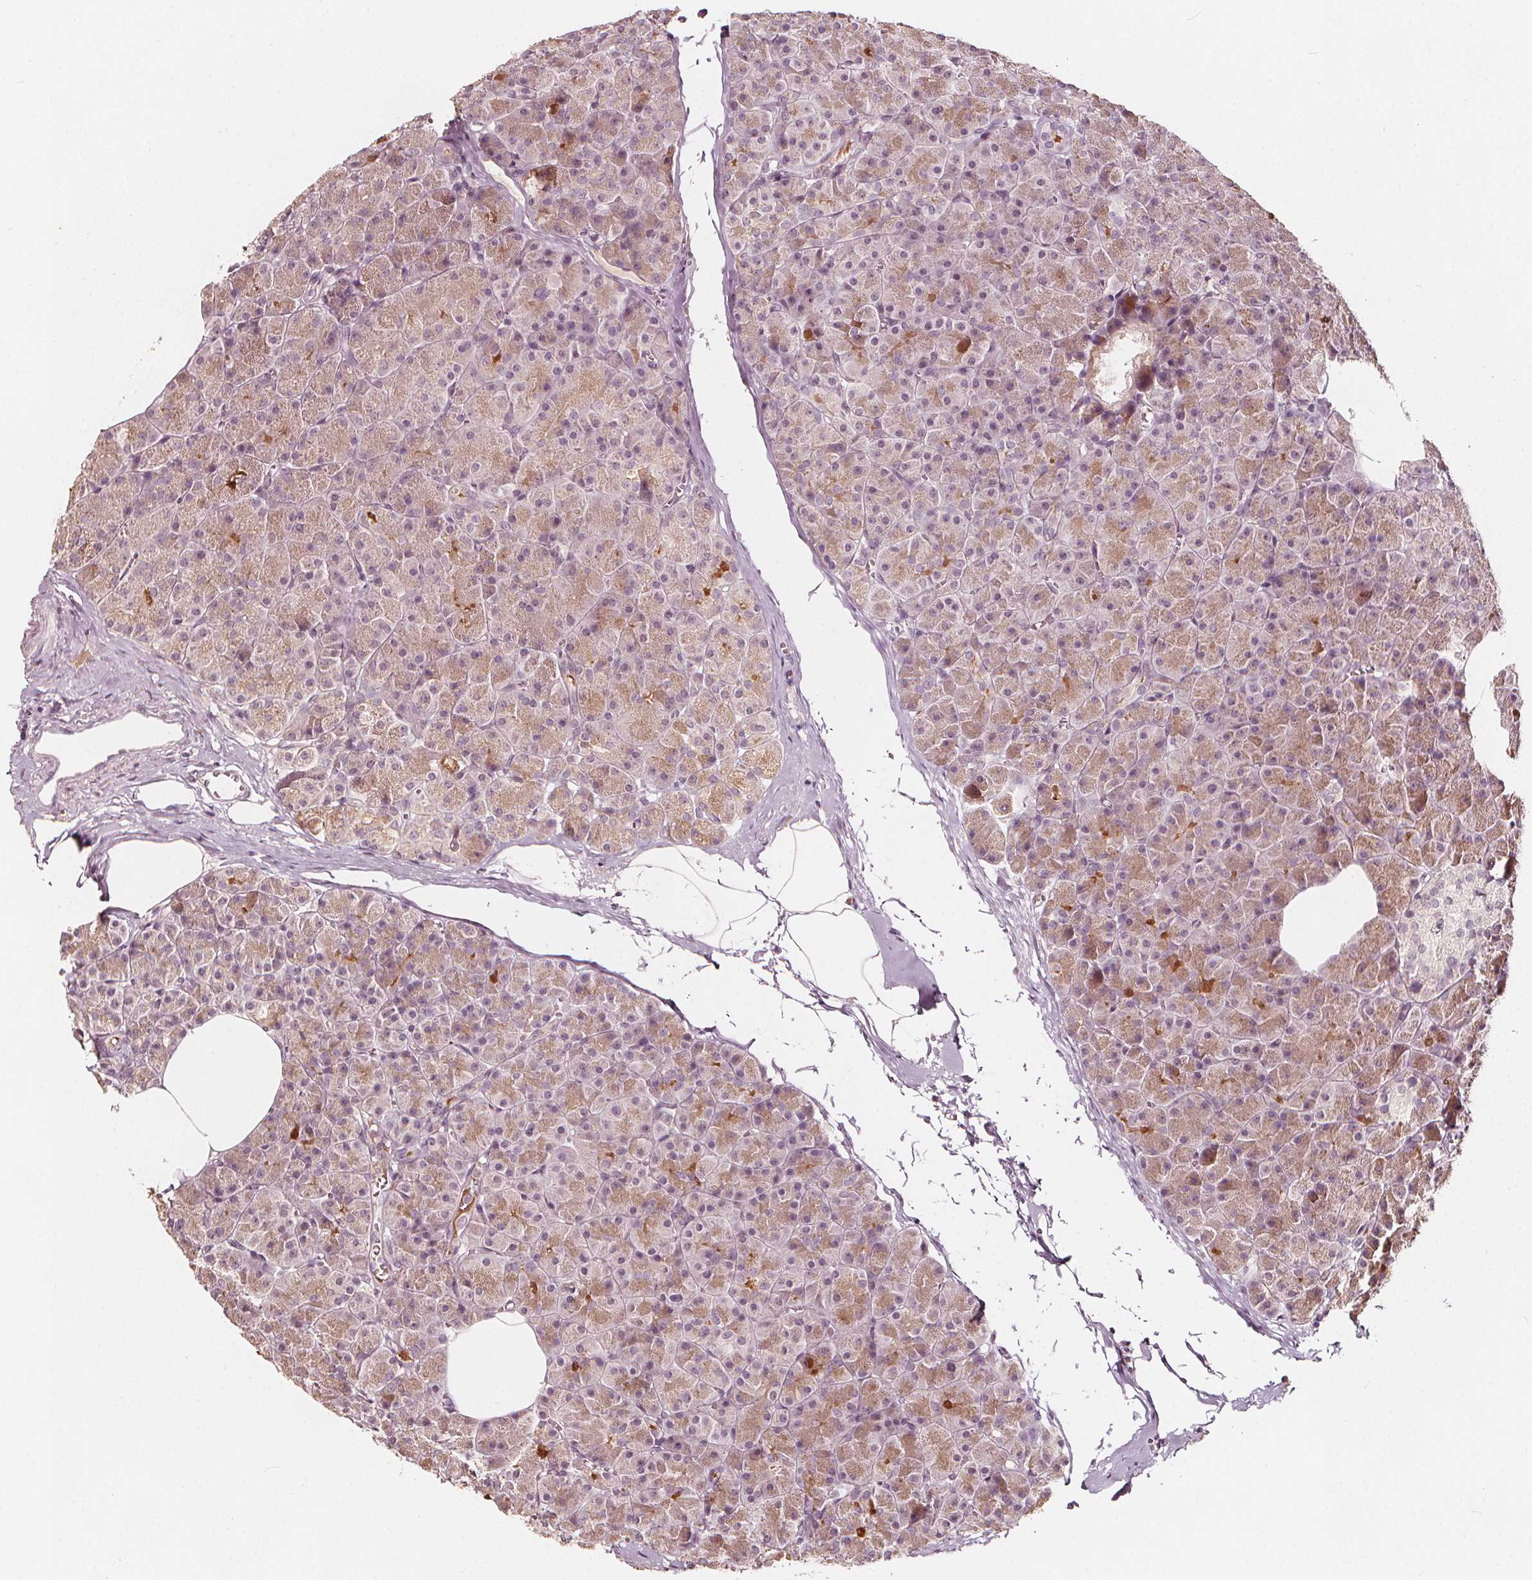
{"staining": {"intensity": "weak", "quantity": ">75%", "location": "cytoplasmic/membranous"}, "tissue": "pancreas", "cell_type": "Exocrine glandular cells", "image_type": "normal", "snomed": [{"axis": "morphology", "description": "Normal tissue, NOS"}, {"axis": "topography", "description": "Pancreas"}], "caption": "Immunohistochemistry (IHC) micrograph of unremarkable human pancreas stained for a protein (brown), which exhibits low levels of weak cytoplasmic/membranous expression in about >75% of exocrine glandular cells.", "gene": "NPC1L1", "patient": {"sex": "female", "age": 45}}